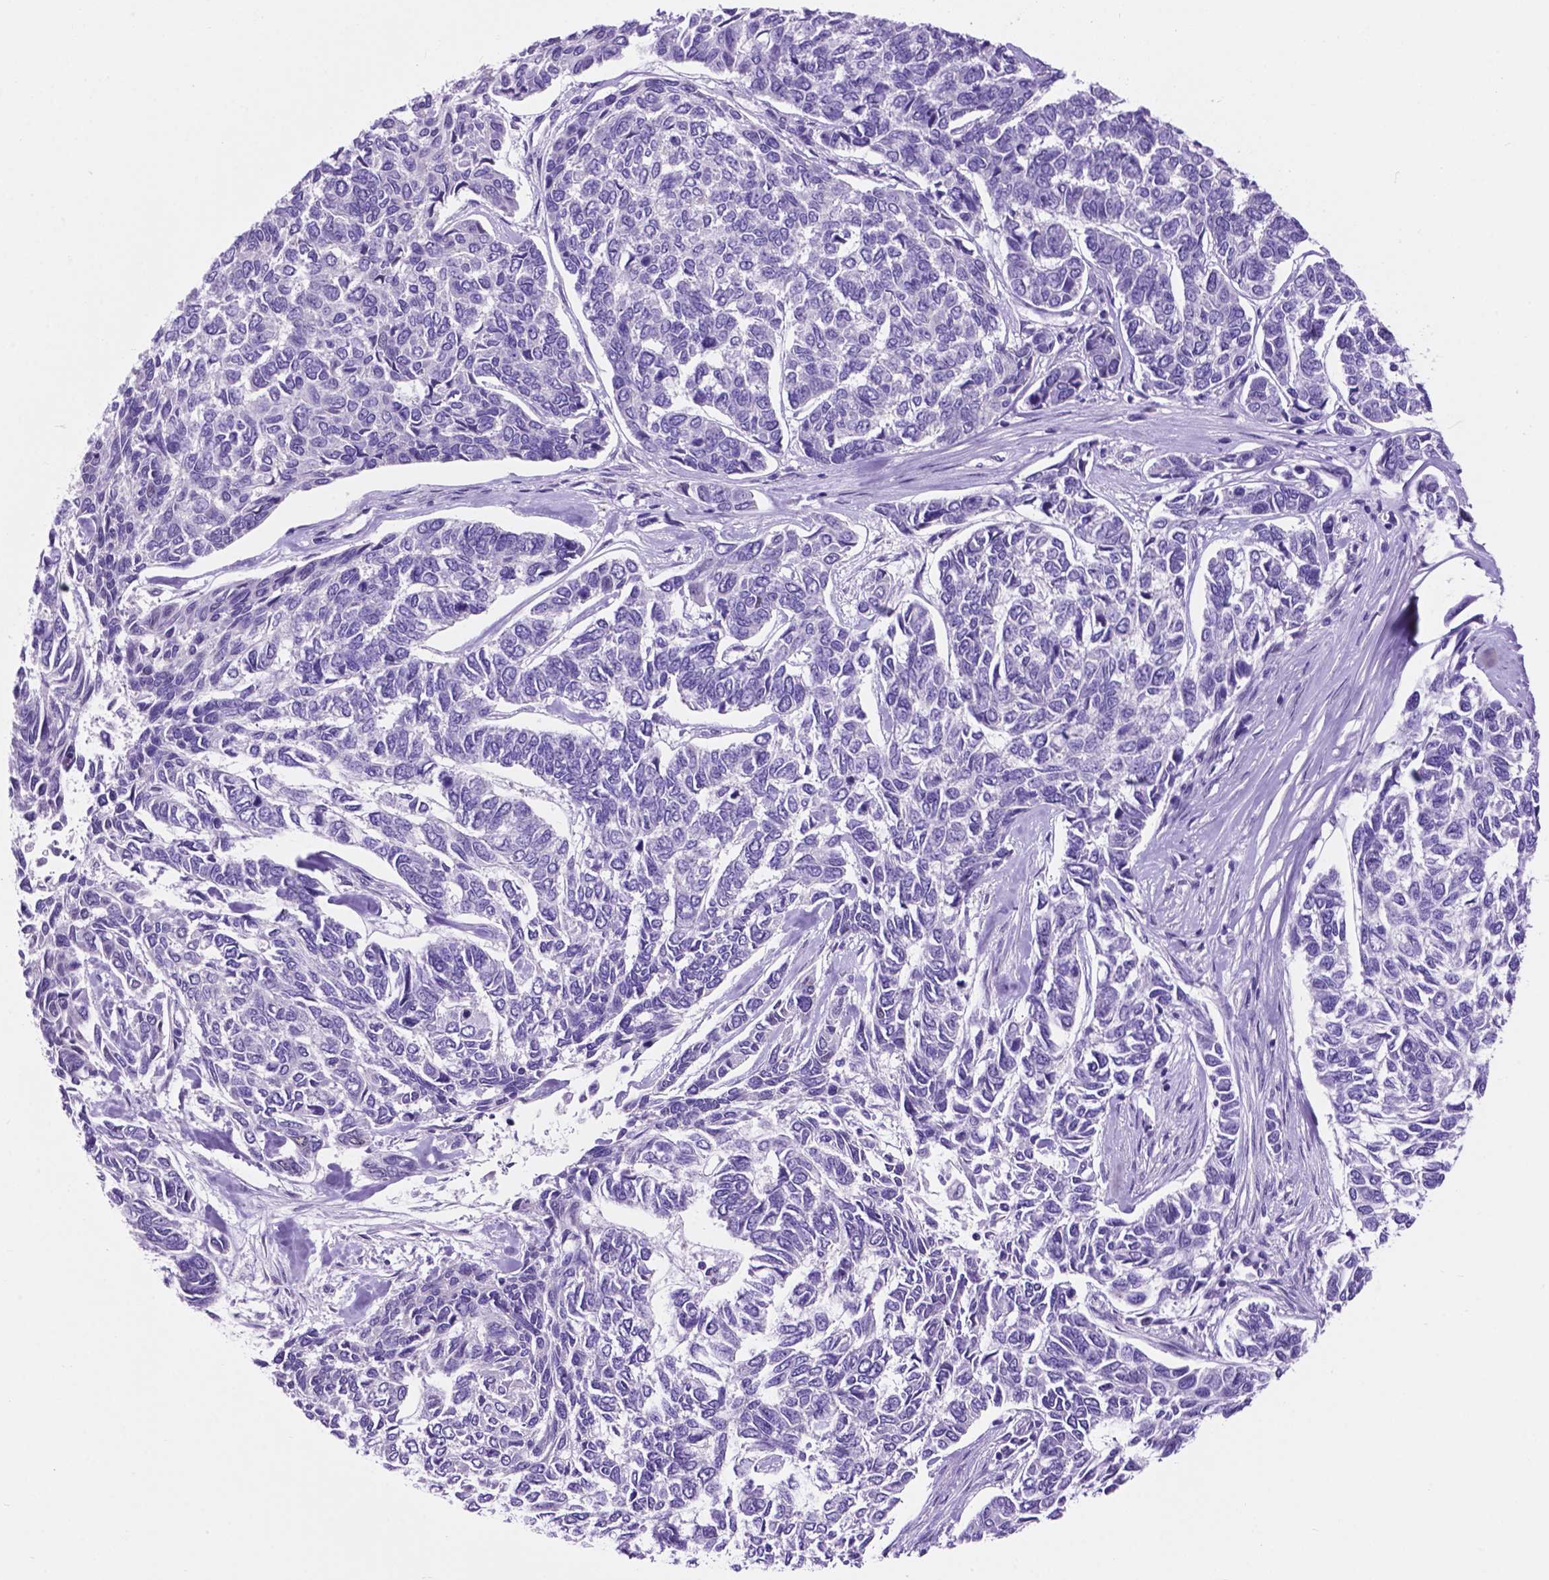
{"staining": {"intensity": "negative", "quantity": "none", "location": "none"}, "tissue": "skin cancer", "cell_type": "Tumor cells", "image_type": "cancer", "snomed": [{"axis": "morphology", "description": "Basal cell carcinoma"}, {"axis": "topography", "description": "Skin"}], "caption": "This is an immunohistochemistry photomicrograph of human skin cancer. There is no positivity in tumor cells.", "gene": "TMEM210", "patient": {"sex": "female", "age": 65}}